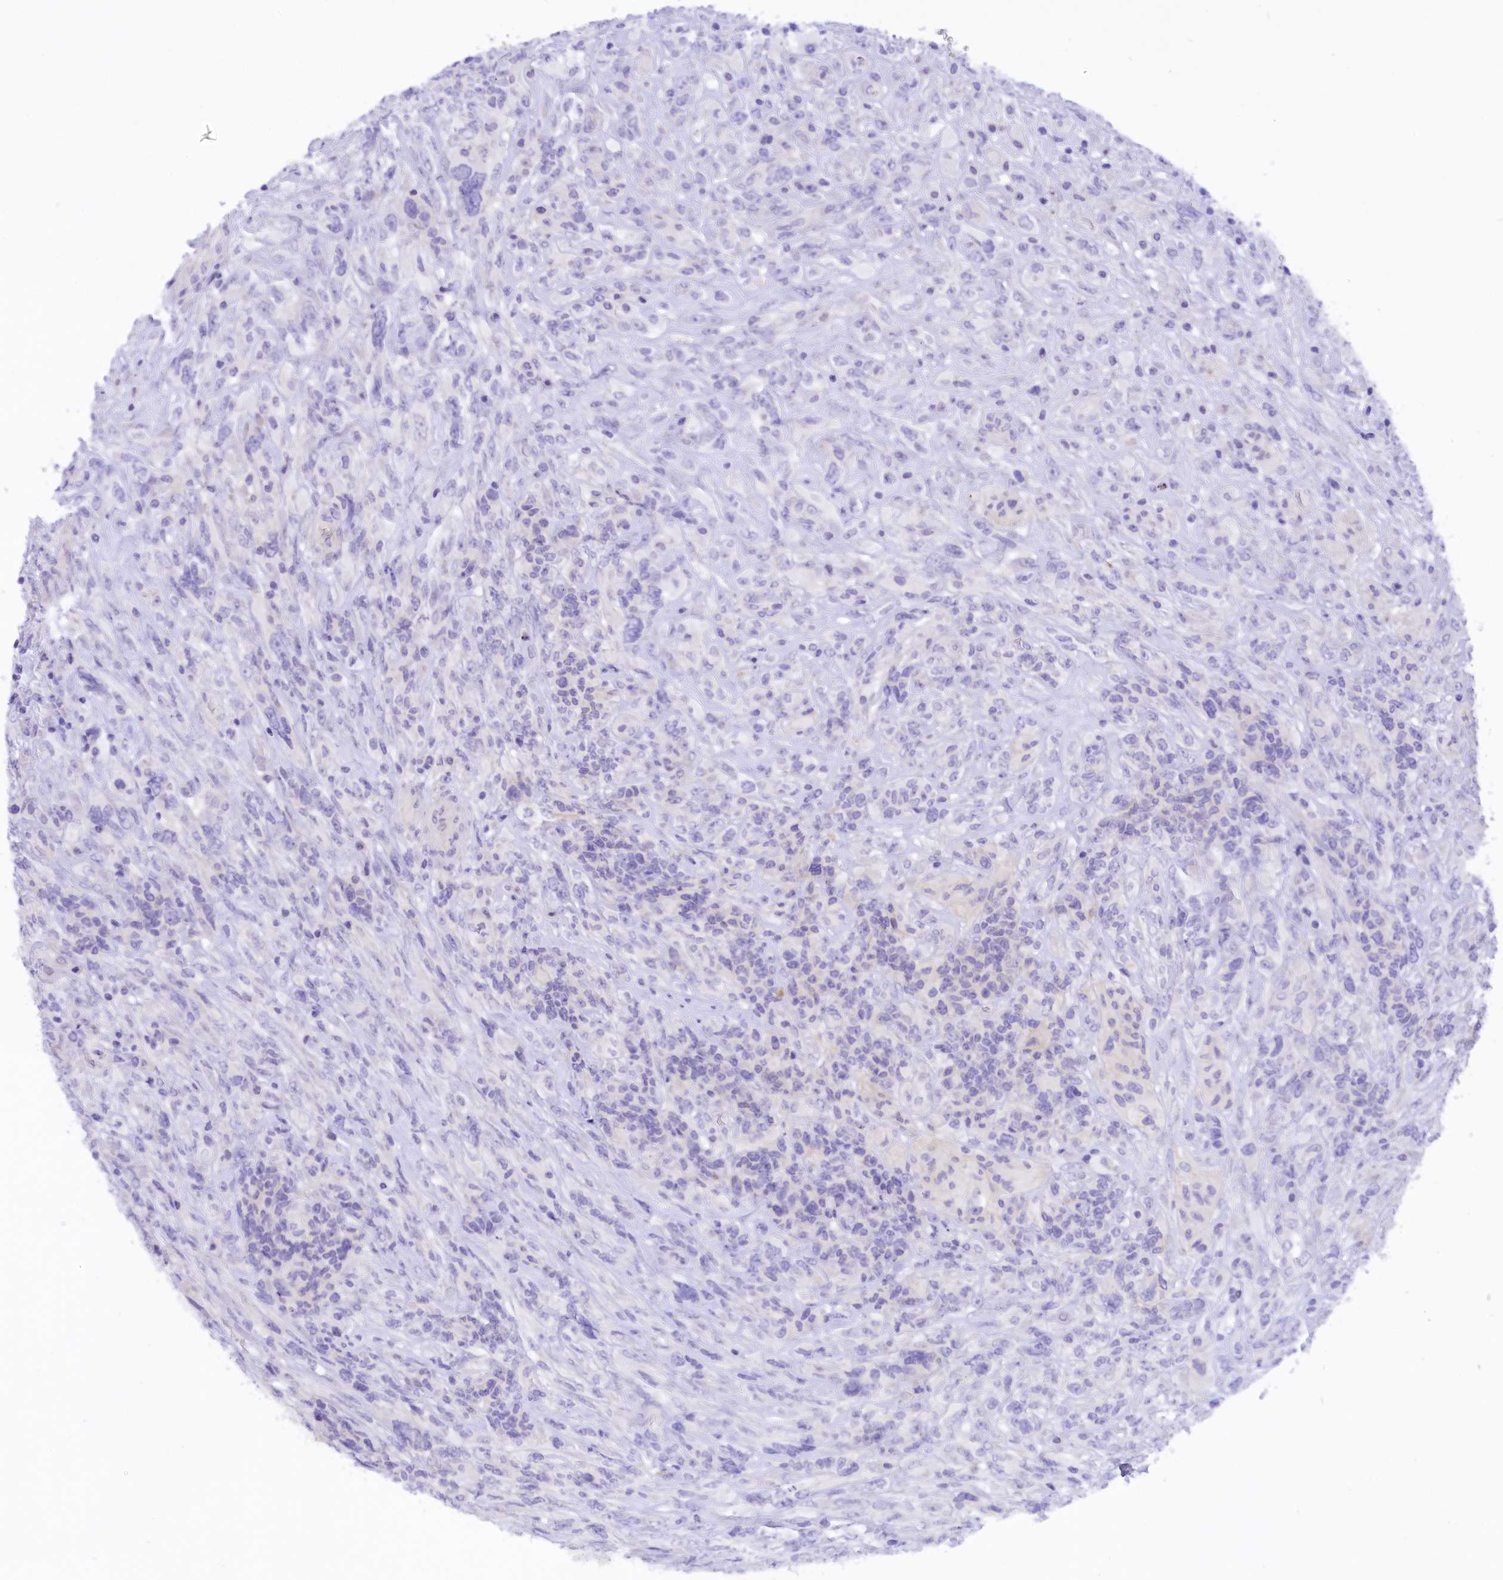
{"staining": {"intensity": "negative", "quantity": "none", "location": "none"}, "tissue": "glioma", "cell_type": "Tumor cells", "image_type": "cancer", "snomed": [{"axis": "morphology", "description": "Glioma, malignant, High grade"}, {"axis": "topography", "description": "Brain"}], "caption": "High power microscopy micrograph of an immunohistochemistry photomicrograph of malignant high-grade glioma, revealing no significant positivity in tumor cells. Nuclei are stained in blue.", "gene": "COL6A5", "patient": {"sex": "male", "age": 61}}